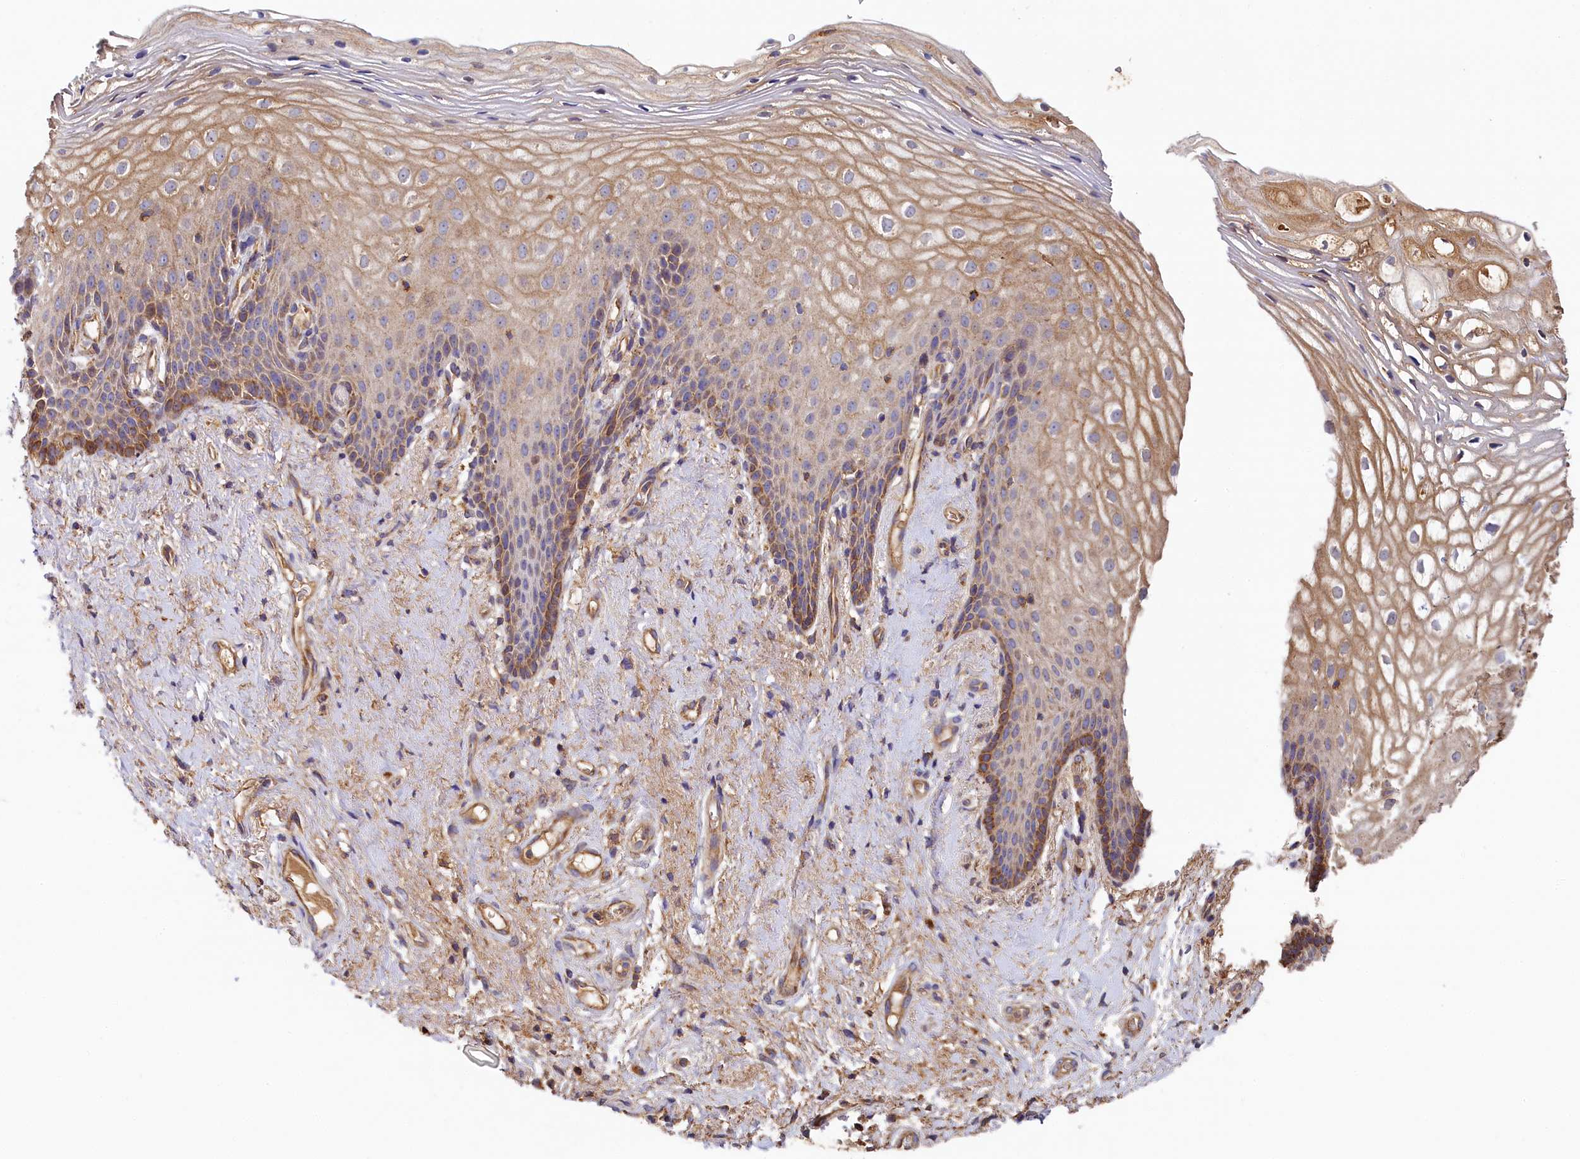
{"staining": {"intensity": "moderate", "quantity": ">75%", "location": "cytoplasmic/membranous"}, "tissue": "vagina", "cell_type": "Squamous epithelial cells", "image_type": "normal", "snomed": [{"axis": "morphology", "description": "Normal tissue, NOS"}, {"axis": "topography", "description": "Vagina"}], "caption": "Approximately >75% of squamous epithelial cells in unremarkable human vagina show moderate cytoplasmic/membranous protein expression as visualized by brown immunohistochemical staining.", "gene": "SEC31B", "patient": {"sex": "female", "age": 60}}